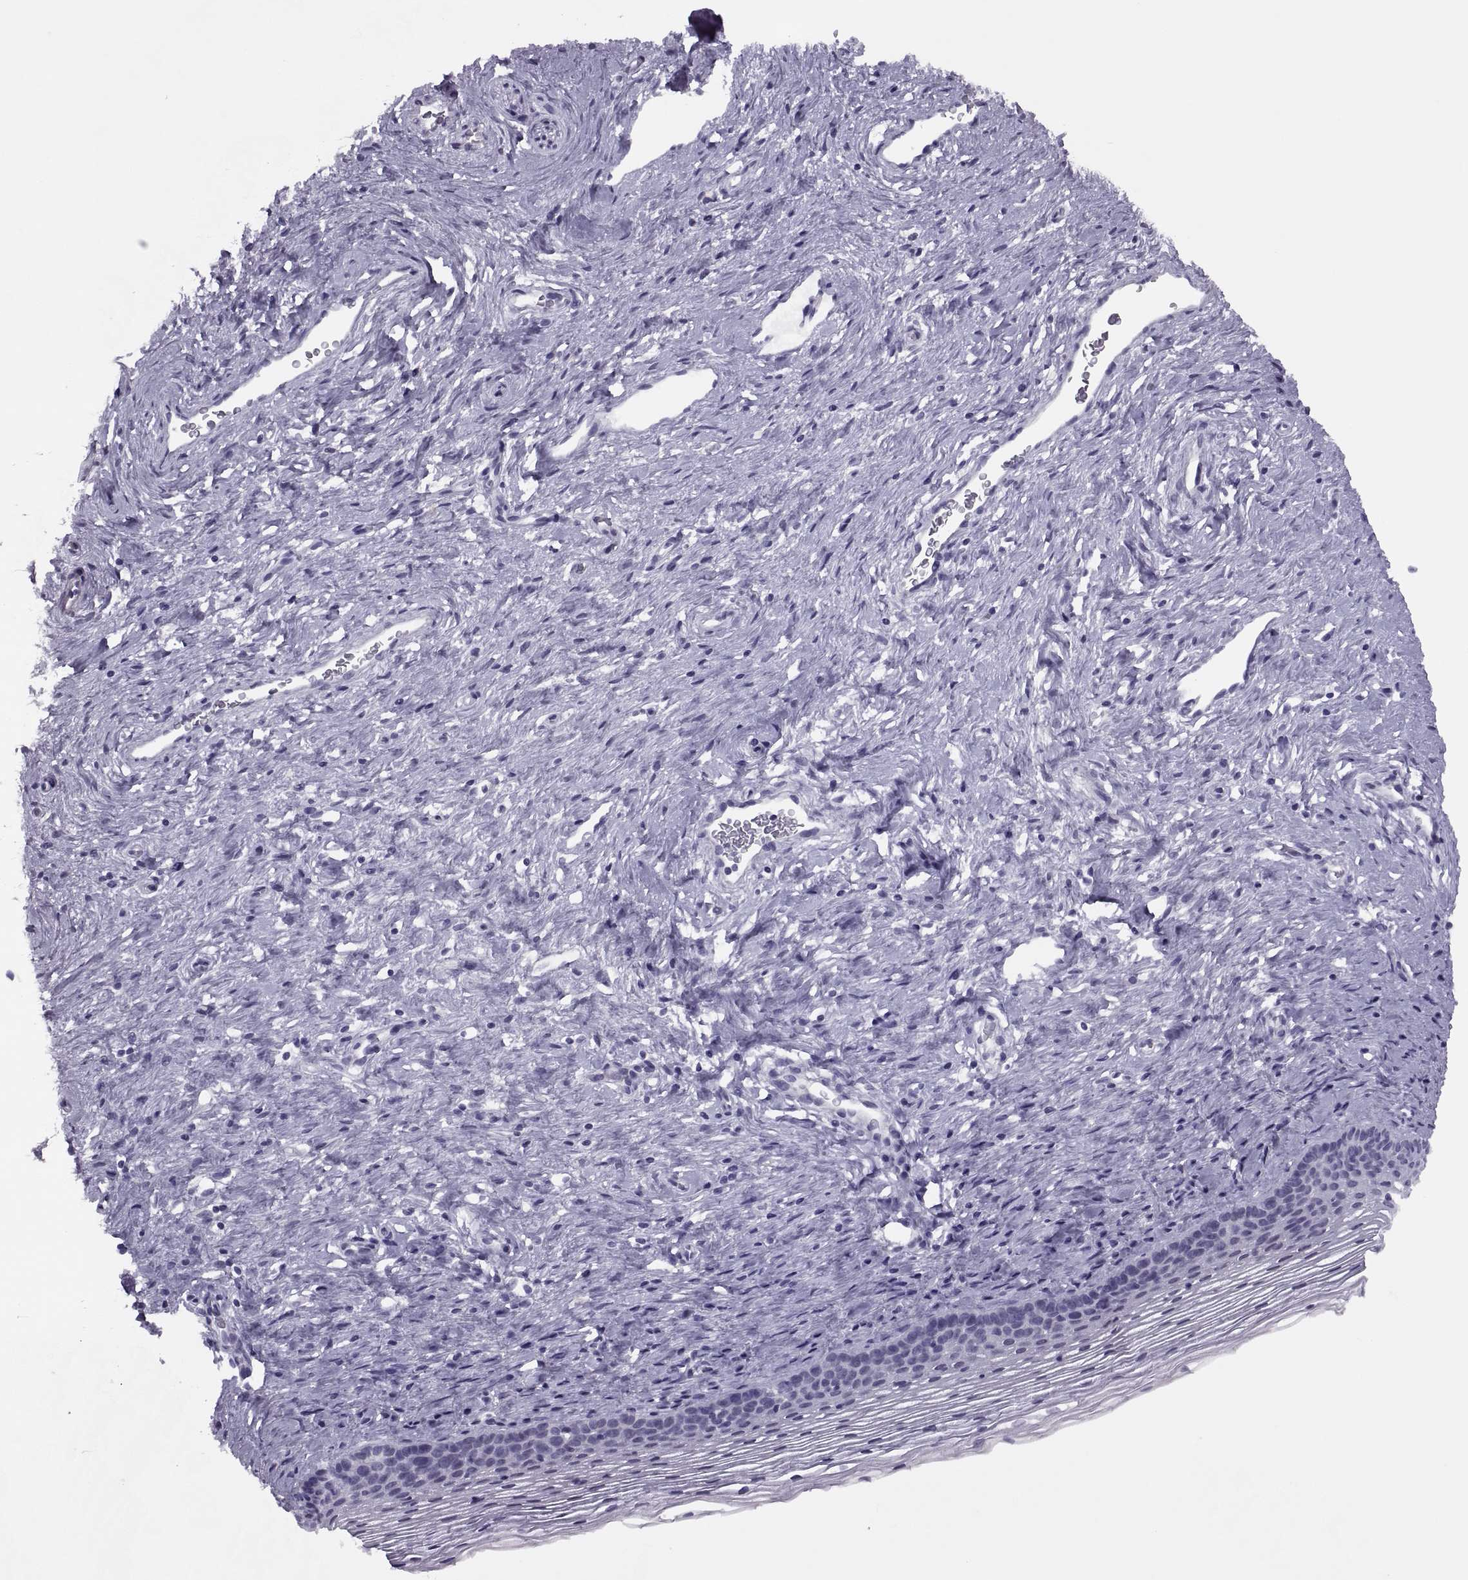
{"staining": {"intensity": "negative", "quantity": "none", "location": "none"}, "tissue": "cervix", "cell_type": "Glandular cells", "image_type": "normal", "snomed": [{"axis": "morphology", "description": "Normal tissue, NOS"}, {"axis": "topography", "description": "Cervix"}], "caption": "DAB (3,3'-diaminobenzidine) immunohistochemical staining of benign cervix exhibits no significant staining in glandular cells.", "gene": "SYNGR4", "patient": {"sex": "female", "age": 39}}